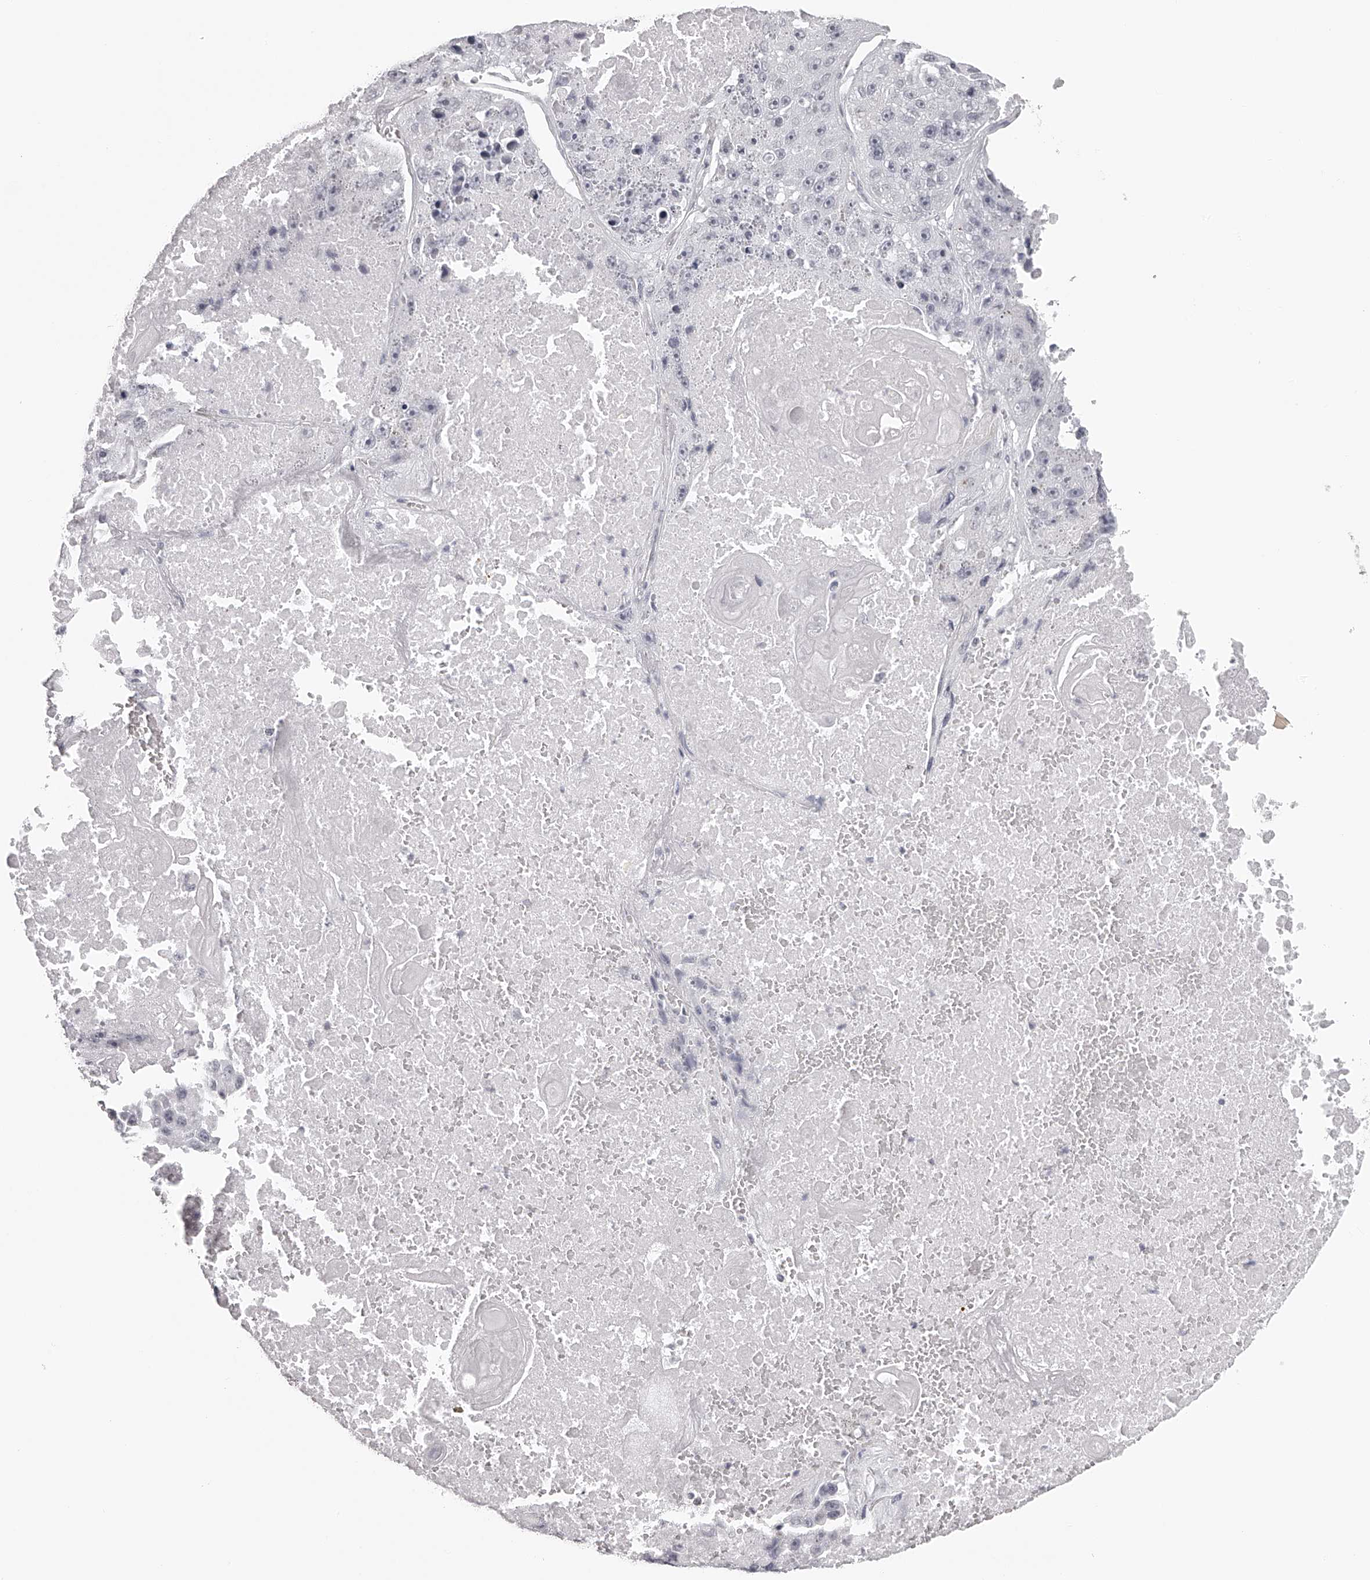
{"staining": {"intensity": "negative", "quantity": "none", "location": "none"}, "tissue": "lung cancer", "cell_type": "Tumor cells", "image_type": "cancer", "snomed": [{"axis": "morphology", "description": "Squamous cell carcinoma, NOS"}, {"axis": "topography", "description": "Lung"}], "caption": "Tumor cells are negative for protein expression in human lung squamous cell carcinoma.", "gene": "SEC11C", "patient": {"sex": "male", "age": 61}}